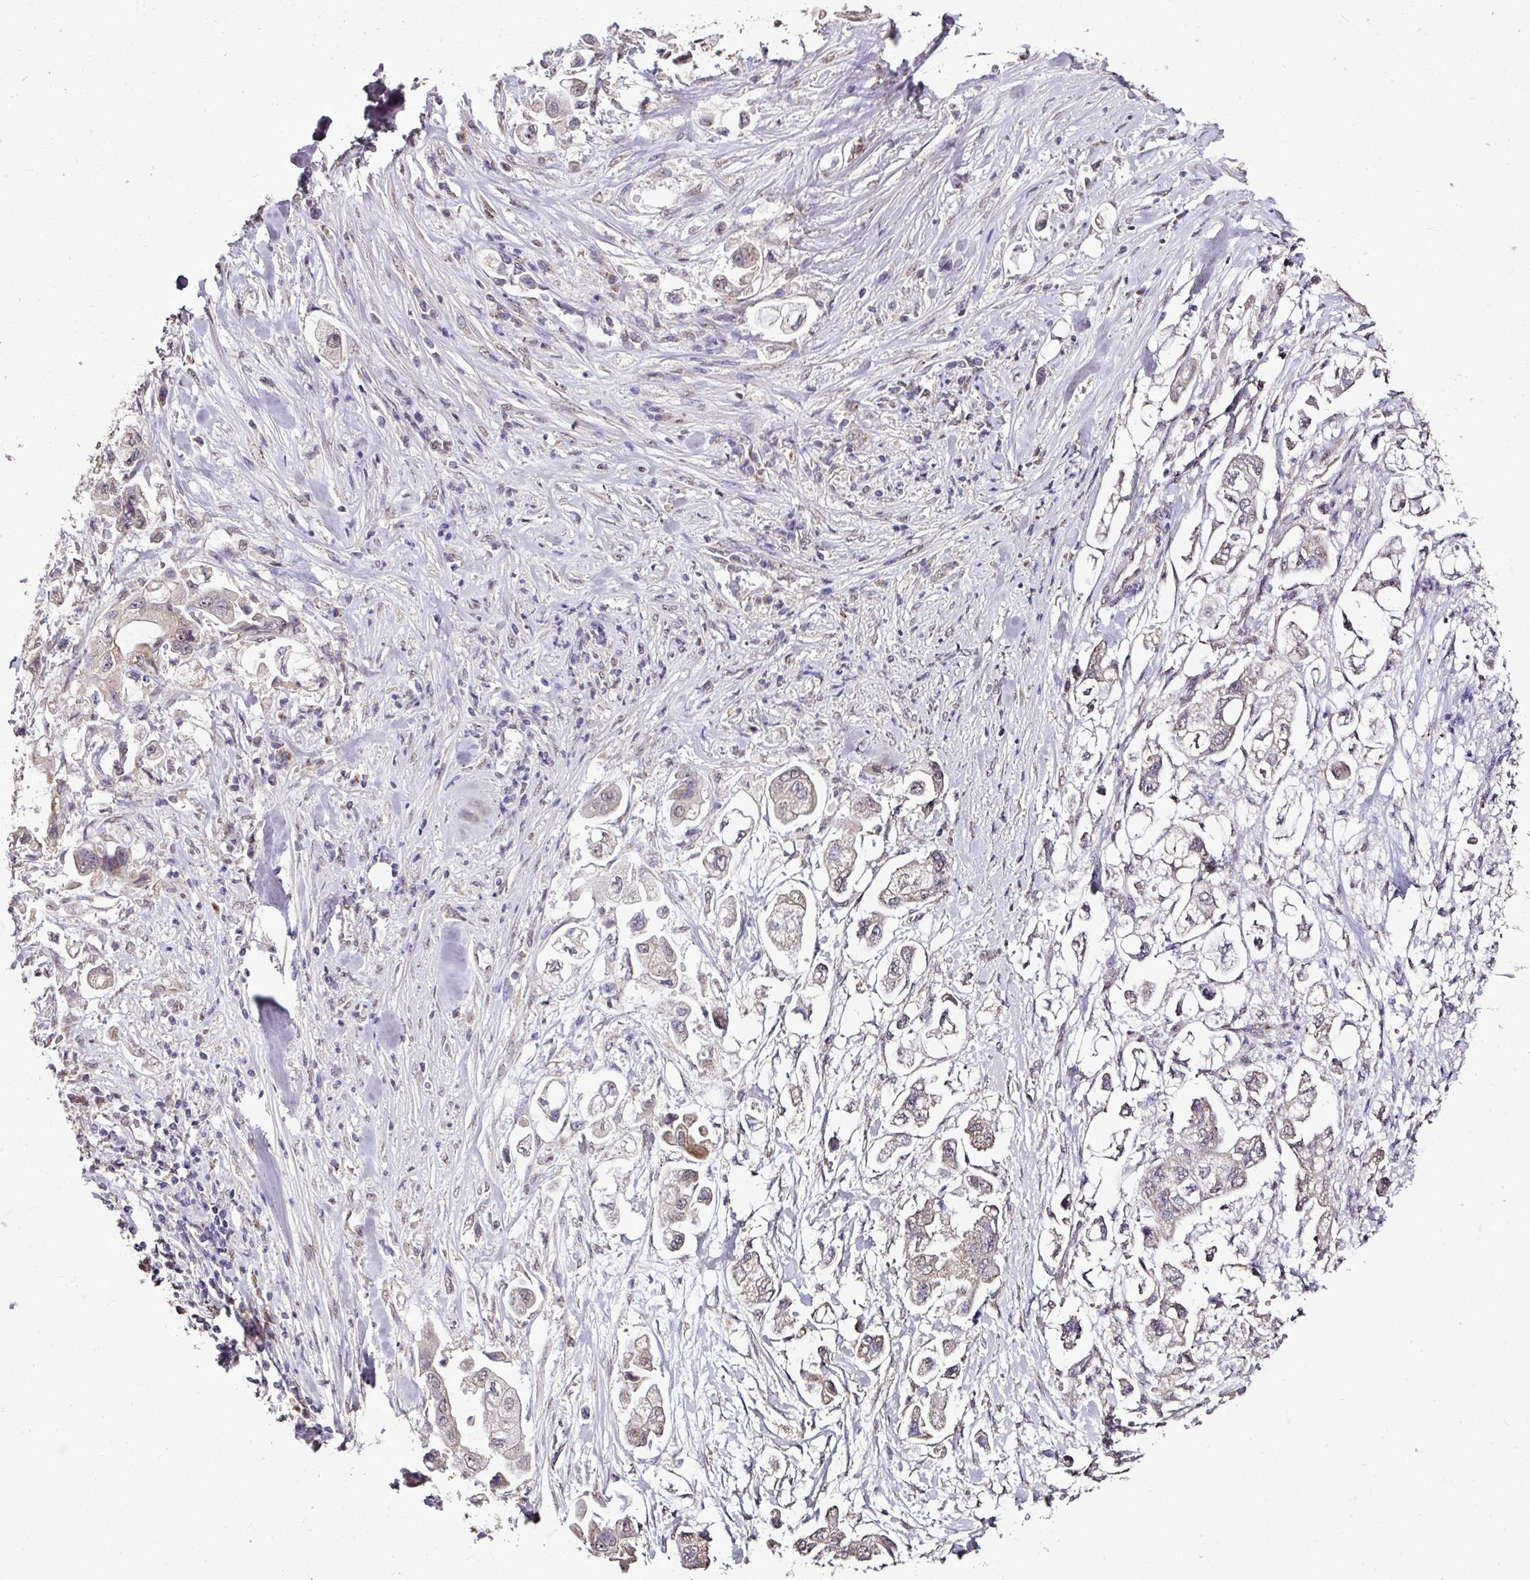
{"staining": {"intensity": "weak", "quantity": "25%-75%", "location": "cytoplasmic/membranous"}, "tissue": "stomach cancer", "cell_type": "Tumor cells", "image_type": "cancer", "snomed": [{"axis": "morphology", "description": "Adenocarcinoma, NOS"}, {"axis": "topography", "description": "Stomach"}], "caption": "Immunohistochemical staining of stomach cancer demonstrates weak cytoplasmic/membranous protein positivity in approximately 25%-75% of tumor cells.", "gene": "JPH2", "patient": {"sex": "male", "age": 62}}